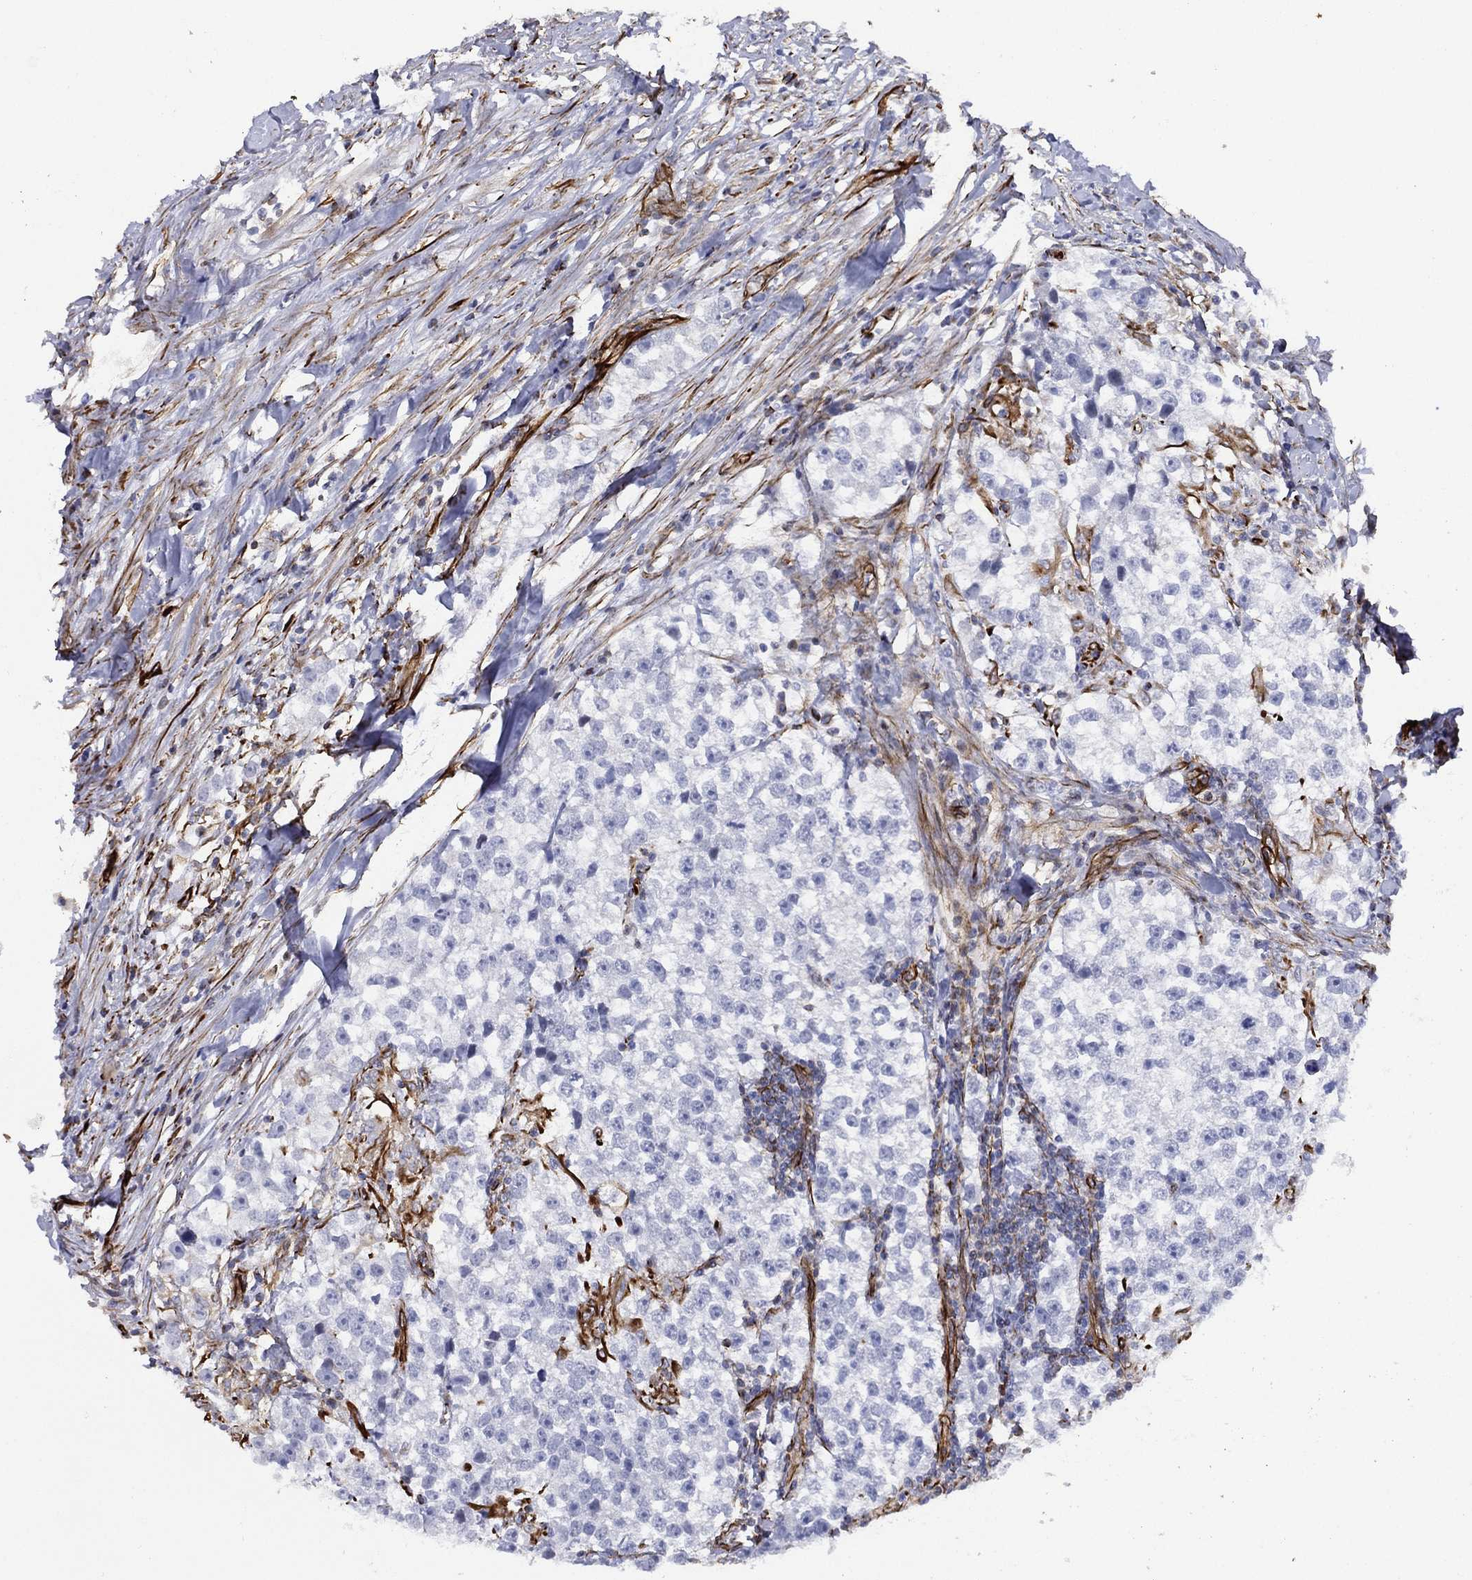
{"staining": {"intensity": "negative", "quantity": "none", "location": "none"}, "tissue": "testis cancer", "cell_type": "Tumor cells", "image_type": "cancer", "snomed": [{"axis": "morphology", "description": "Seminoma, NOS"}, {"axis": "topography", "description": "Testis"}], "caption": "IHC photomicrograph of human testis cancer (seminoma) stained for a protein (brown), which exhibits no staining in tumor cells.", "gene": "MAS1", "patient": {"sex": "male", "age": 46}}